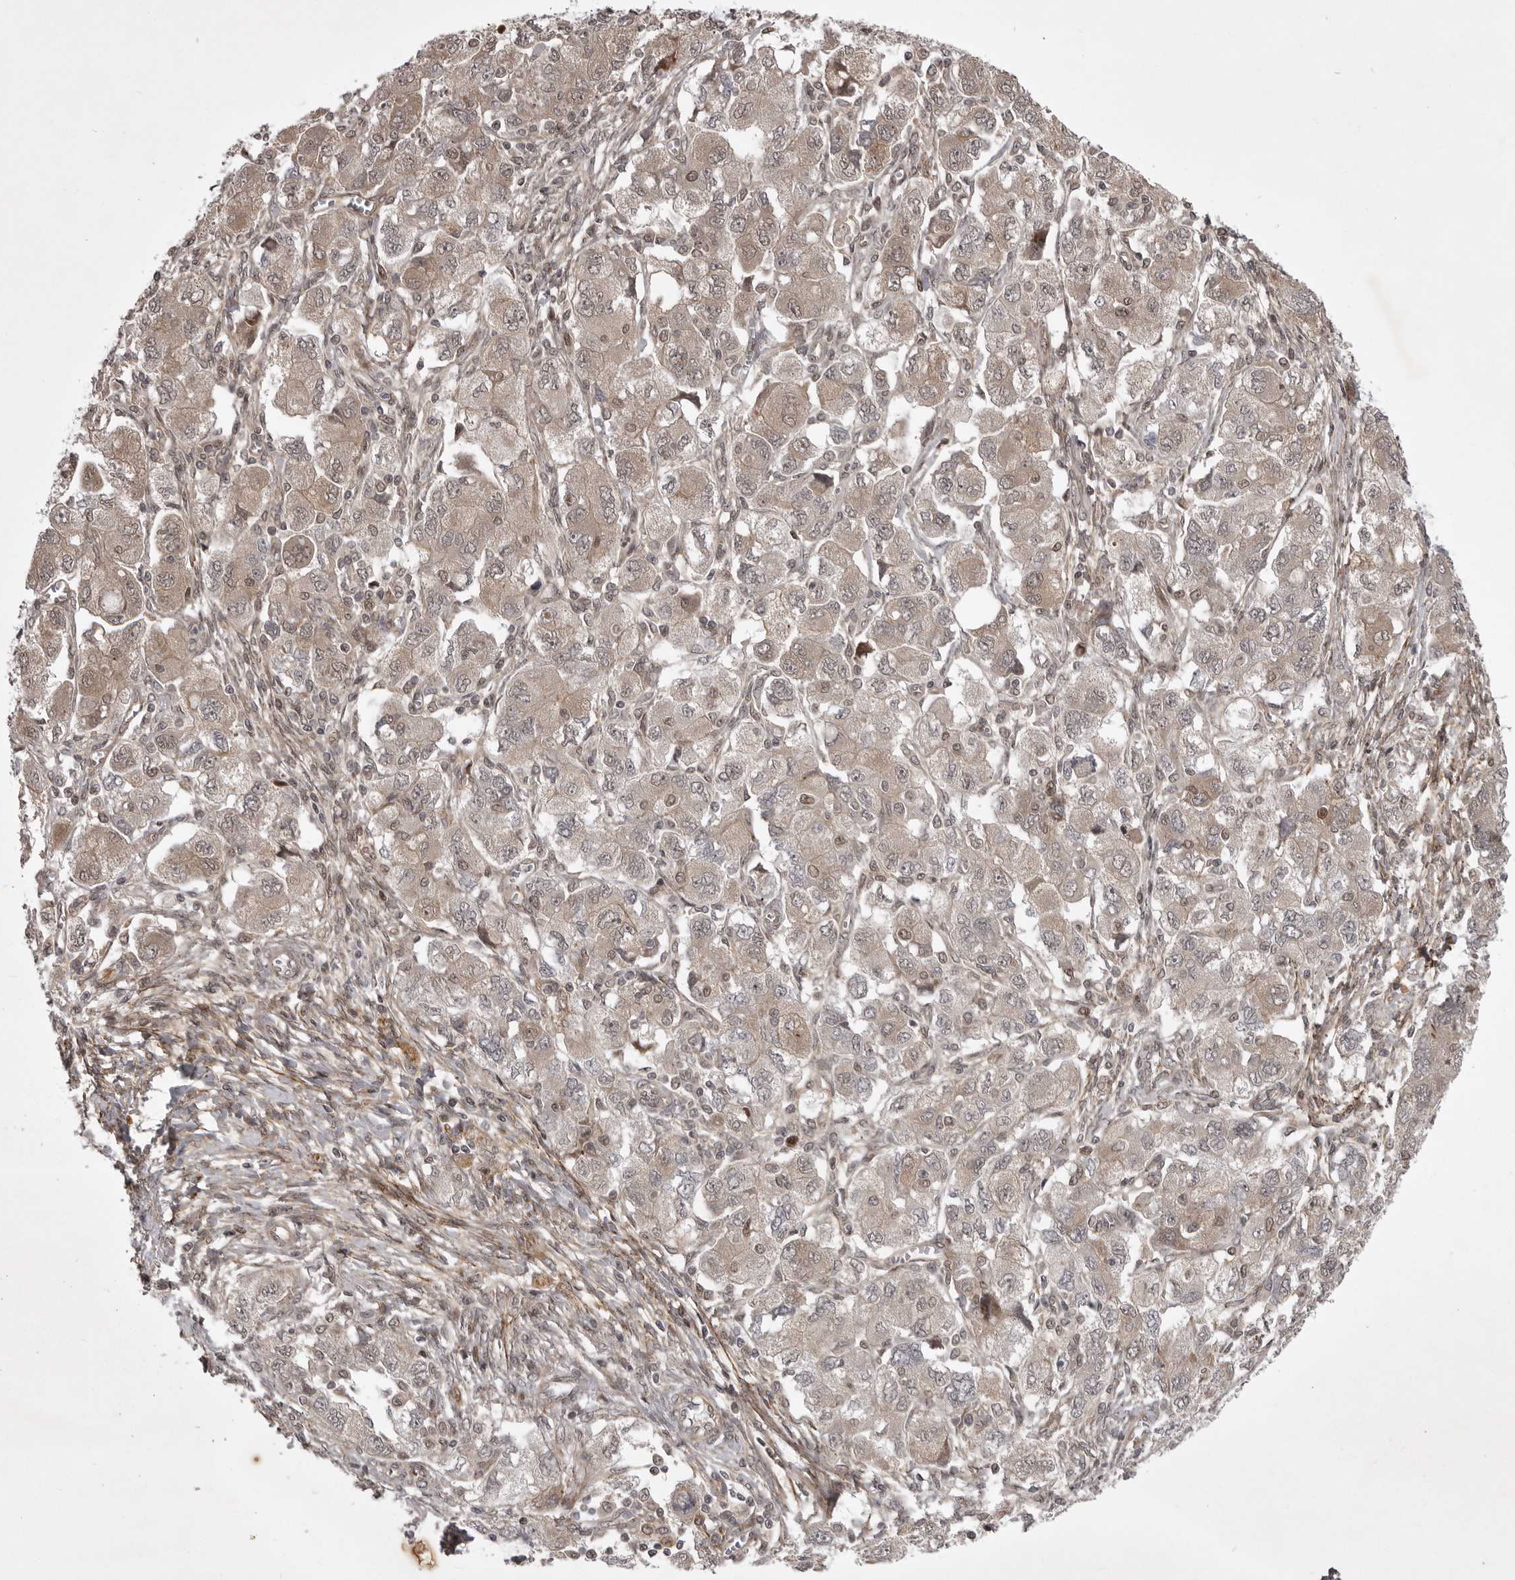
{"staining": {"intensity": "weak", "quantity": ">75%", "location": "cytoplasmic/membranous"}, "tissue": "ovarian cancer", "cell_type": "Tumor cells", "image_type": "cancer", "snomed": [{"axis": "morphology", "description": "Carcinoma, NOS"}, {"axis": "morphology", "description": "Cystadenocarcinoma, serous, NOS"}, {"axis": "topography", "description": "Ovary"}], "caption": "DAB (3,3'-diaminobenzidine) immunohistochemical staining of human ovarian cancer (serous cystadenocarcinoma) shows weak cytoplasmic/membranous protein staining in approximately >75% of tumor cells. The staining was performed using DAB, with brown indicating positive protein expression. Nuclei are stained blue with hematoxylin.", "gene": "SNX16", "patient": {"sex": "female", "age": 69}}